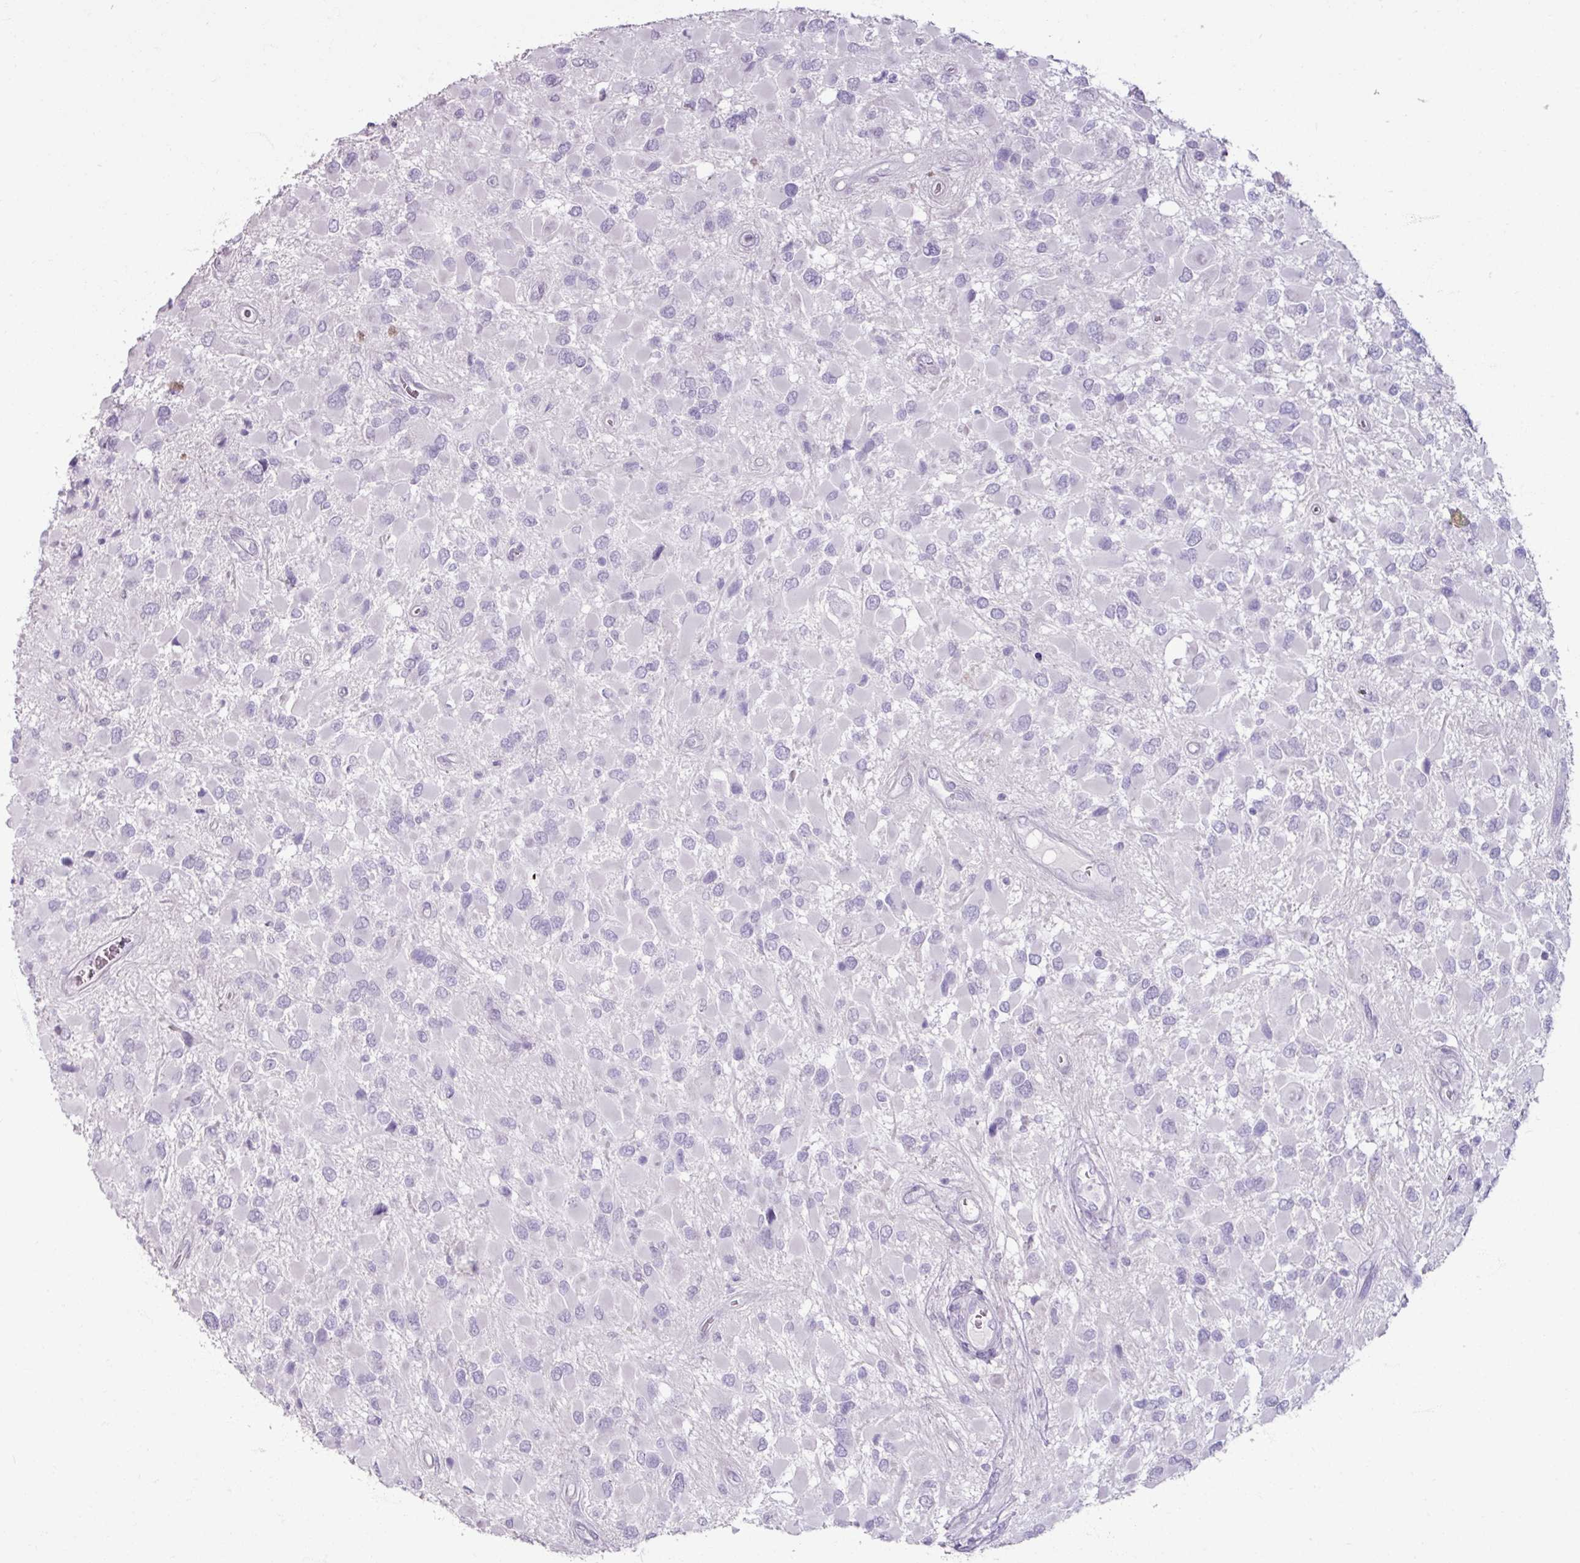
{"staining": {"intensity": "negative", "quantity": "none", "location": "none"}, "tissue": "glioma", "cell_type": "Tumor cells", "image_type": "cancer", "snomed": [{"axis": "morphology", "description": "Glioma, malignant, High grade"}, {"axis": "topography", "description": "Brain"}], "caption": "Image shows no significant protein positivity in tumor cells of glioma.", "gene": "SLC27A5", "patient": {"sex": "male", "age": 53}}